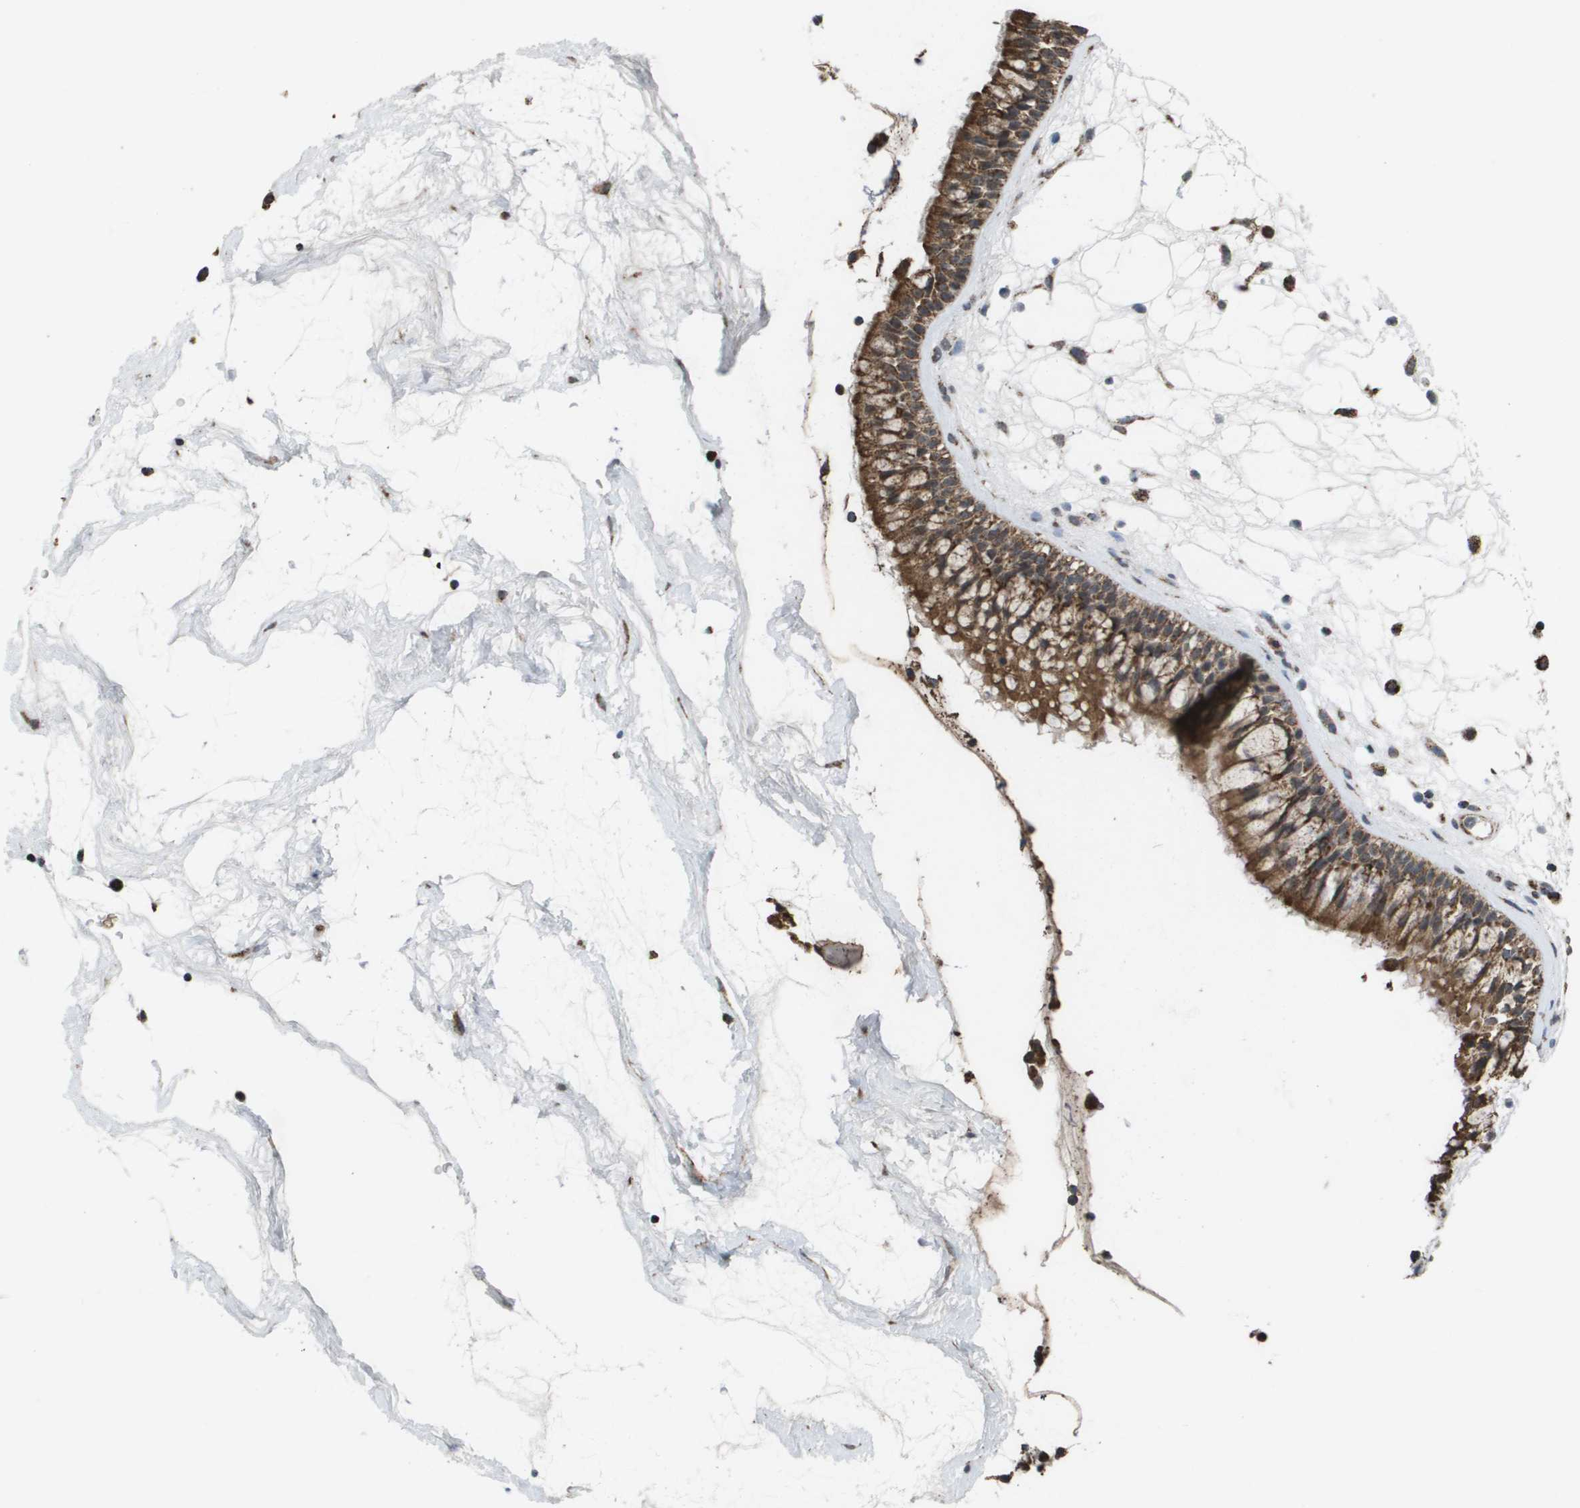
{"staining": {"intensity": "moderate", "quantity": ">75%", "location": "cytoplasmic/membranous"}, "tissue": "nasopharynx", "cell_type": "Respiratory epithelial cells", "image_type": "normal", "snomed": [{"axis": "morphology", "description": "Normal tissue, NOS"}, {"axis": "morphology", "description": "Inflammation, NOS"}, {"axis": "topography", "description": "Nasopharynx"}], "caption": "This photomicrograph exhibits benign nasopharynx stained with IHC to label a protein in brown. The cytoplasmic/membranous of respiratory epithelial cells show moderate positivity for the protein. Nuclei are counter-stained blue.", "gene": "HSPE1", "patient": {"sex": "male", "age": 48}}